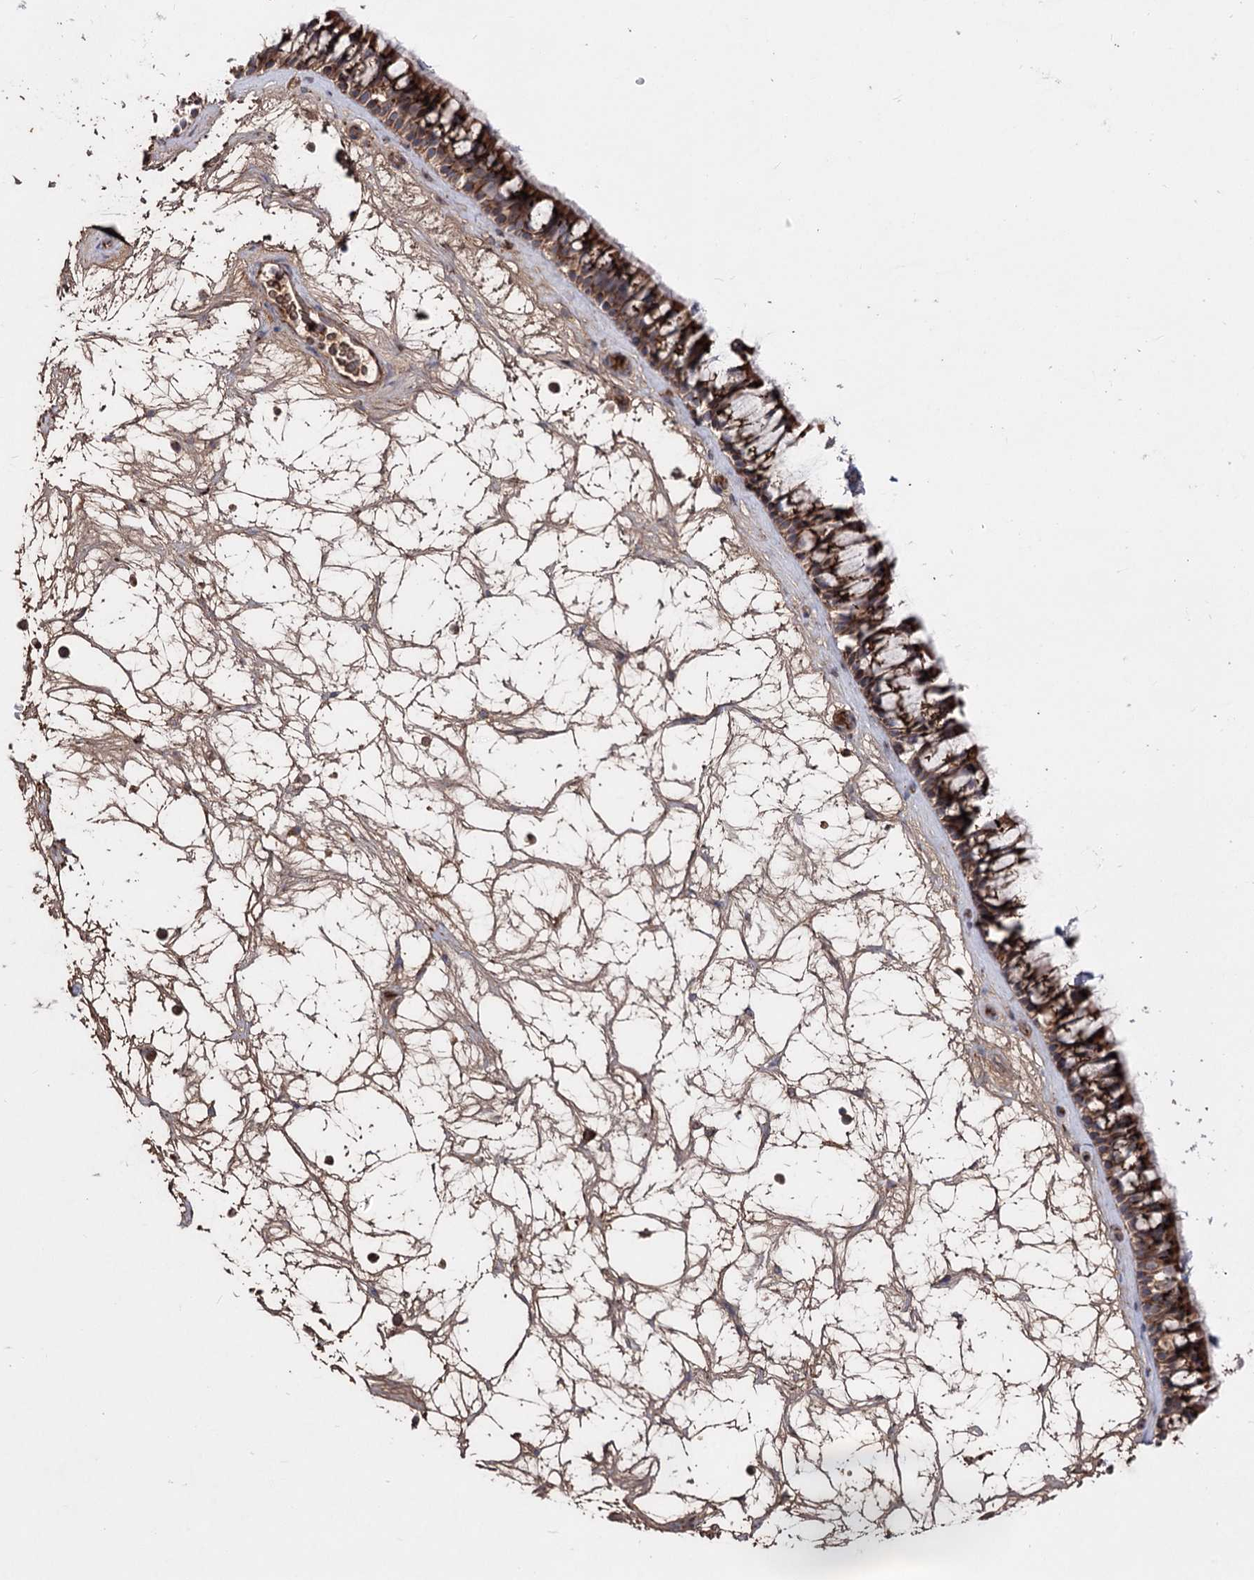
{"staining": {"intensity": "strong", "quantity": ">75%", "location": "cytoplasmic/membranous"}, "tissue": "nasopharynx", "cell_type": "Respiratory epithelial cells", "image_type": "normal", "snomed": [{"axis": "morphology", "description": "Normal tissue, NOS"}, {"axis": "topography", "description": "Nasopharynx"}], "caption": "Unremarkable nasopharynx displays strong cytoplasmic/membranous staining in approximately >75% of respiratory epithelial cells.", "gene": "ARHGAP20", "patient": {"sex": "male", "age": 64}}